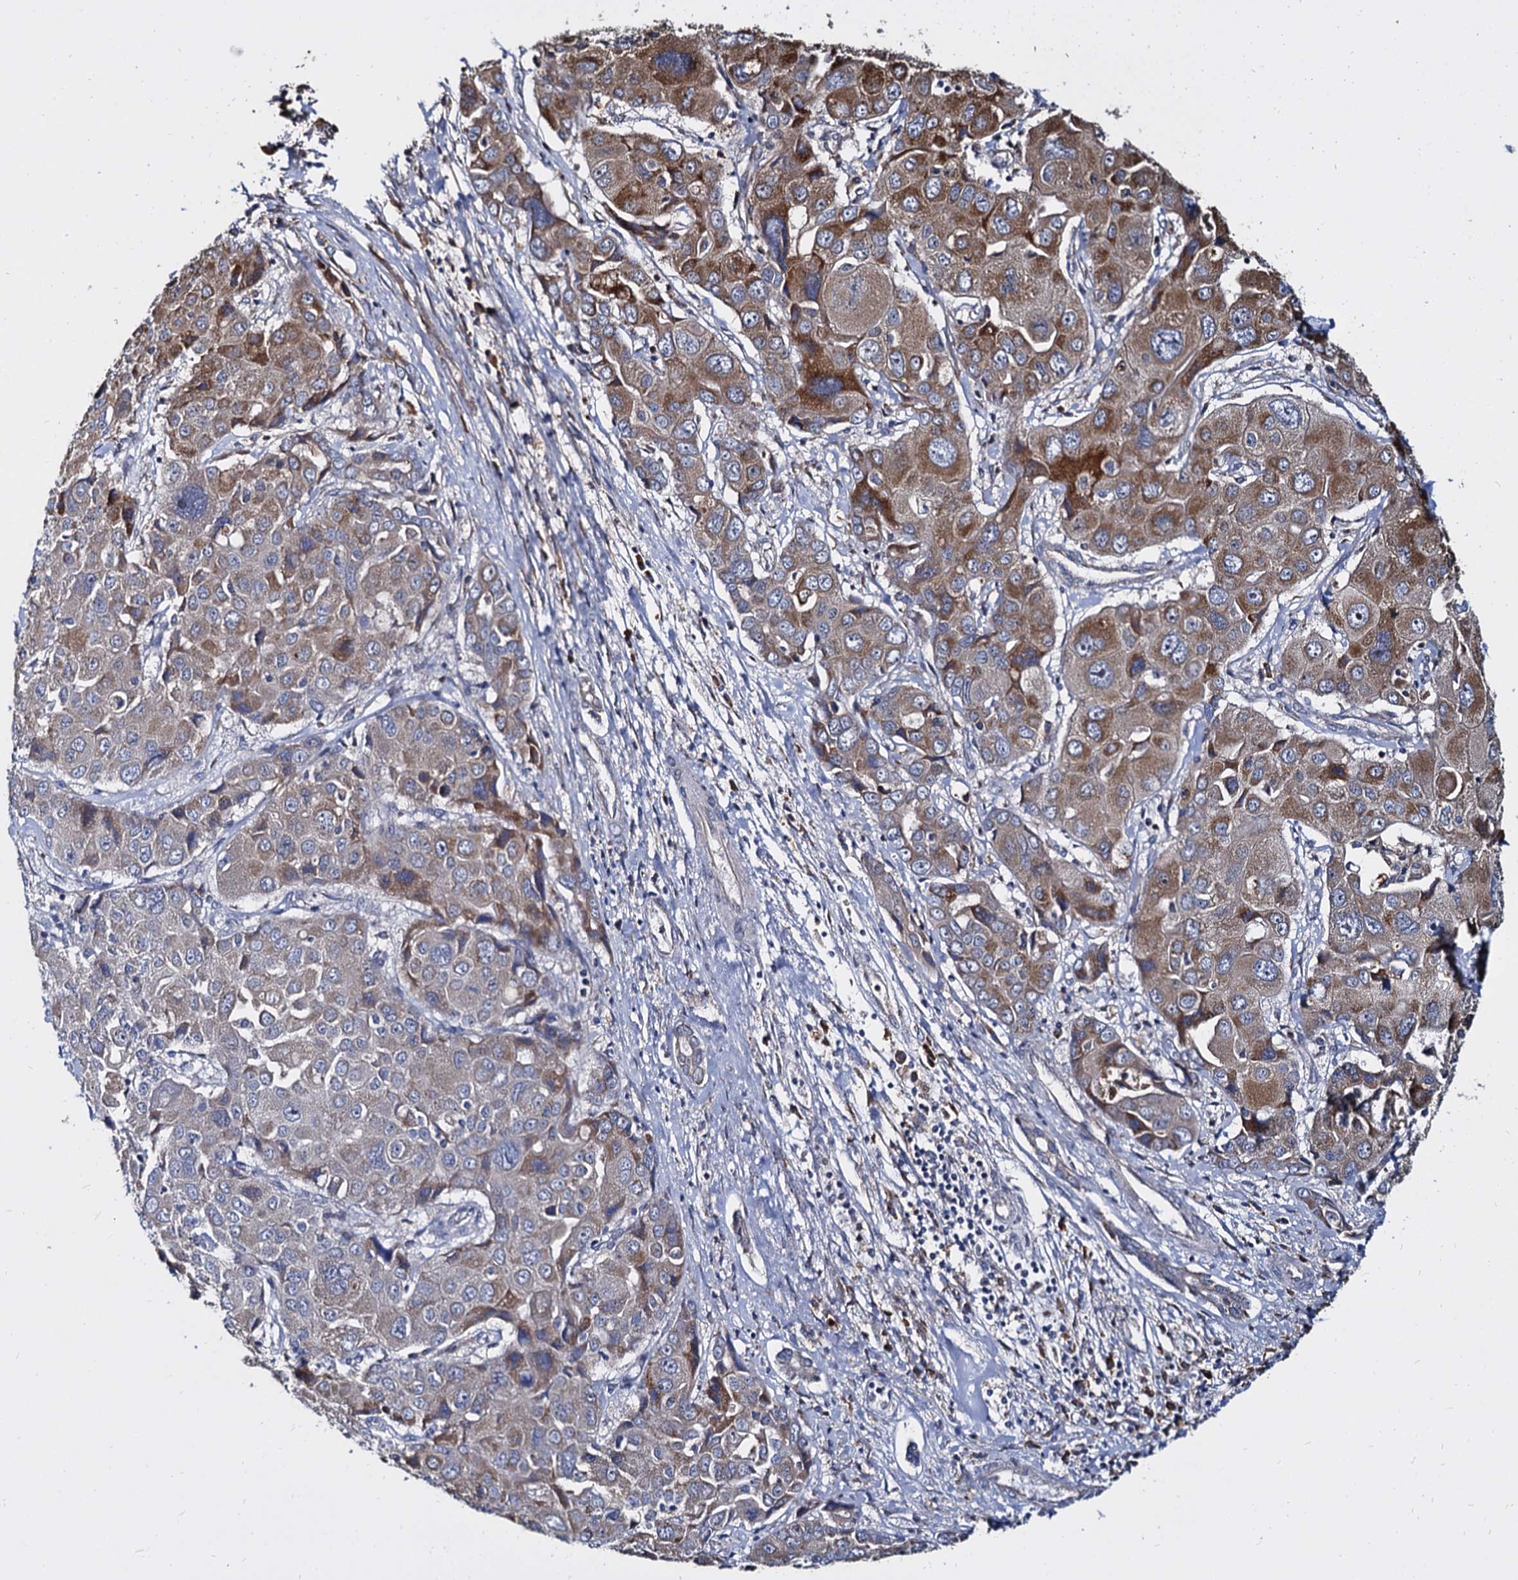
{"staining": {"intensity": "moderate", "quantity": "<25%", "location": "cytoplasmic/membranous"}, "tissue": "liver cancer", "cell_type": "Tumor cells", "image_type": "cancer", "snomed": [{"axis": "morphology", "description": "Cholangiocarcinoma"}, {"axis": "topography", "description": "Liver"}], "caption": "A histopathology image showing moderate cytoplasmic/membranous staining in about <25% of tumor cells in liver cancer (cholangiocarcinoma), as visualized by brown immunohistochemical staining.", "gene": "WWC3", "patient": {"sex": "male", "age": 67}}